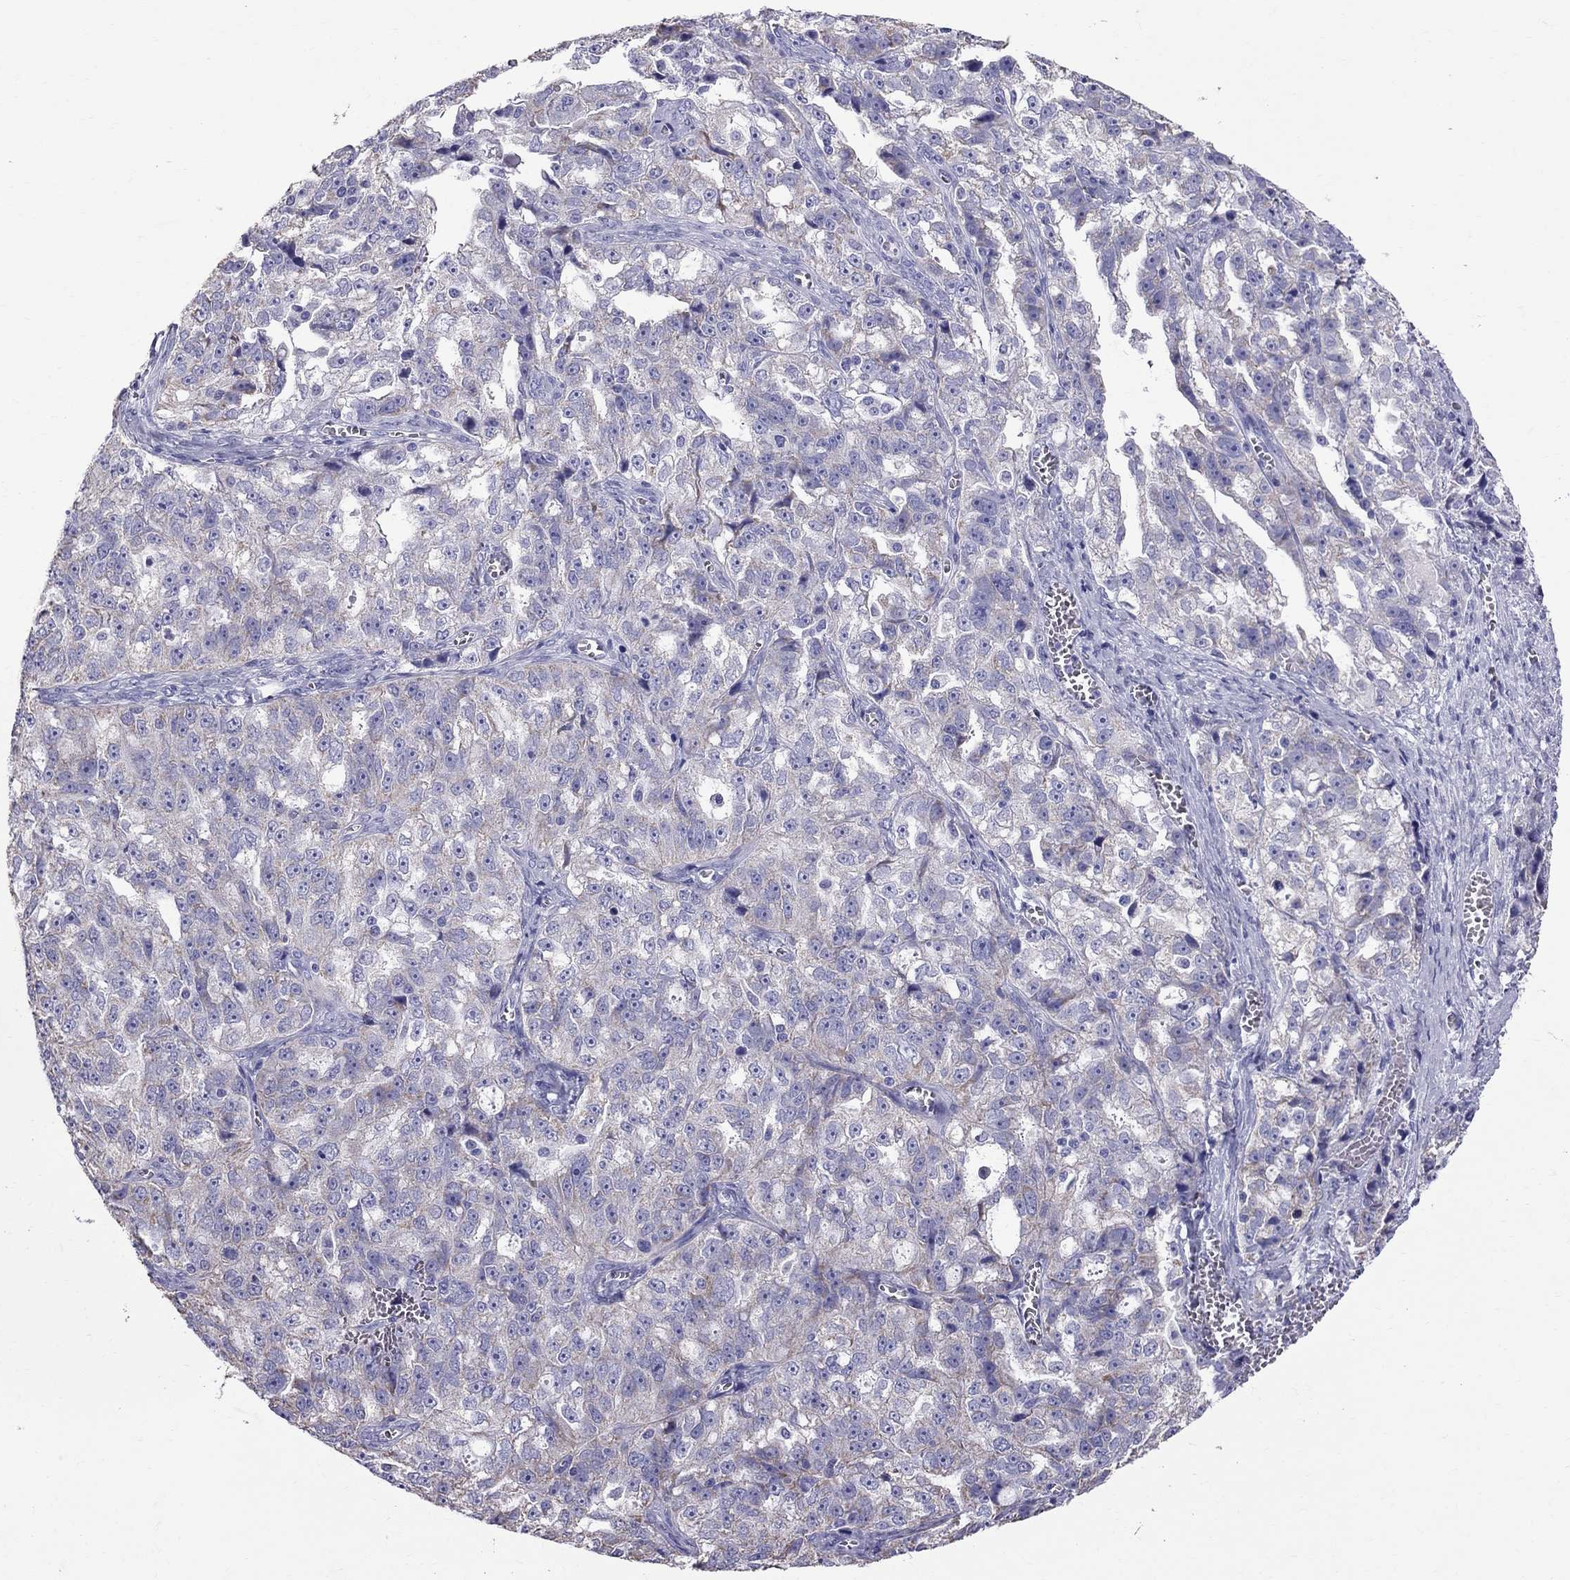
{"staining": {"intensity": "weak", "quantity": "<25%", "location": "cytoplasmic/membranous"}, "tissue": "ovarian cancer", "cell_type": "Tumor cells", "image_type": "cancer", "snomed": [{"axis": "morphology", "description": "Cystadenocarcinoma, serous, NOS"}, {"axis": "topography", "description": "Ovary"}], "caption": "Immunohistochemical staining of ovarian cancer displays no significant positivity in tumor cells.", "gene": "TTLL13", "patient": {"sex": "female", "age": 51}}